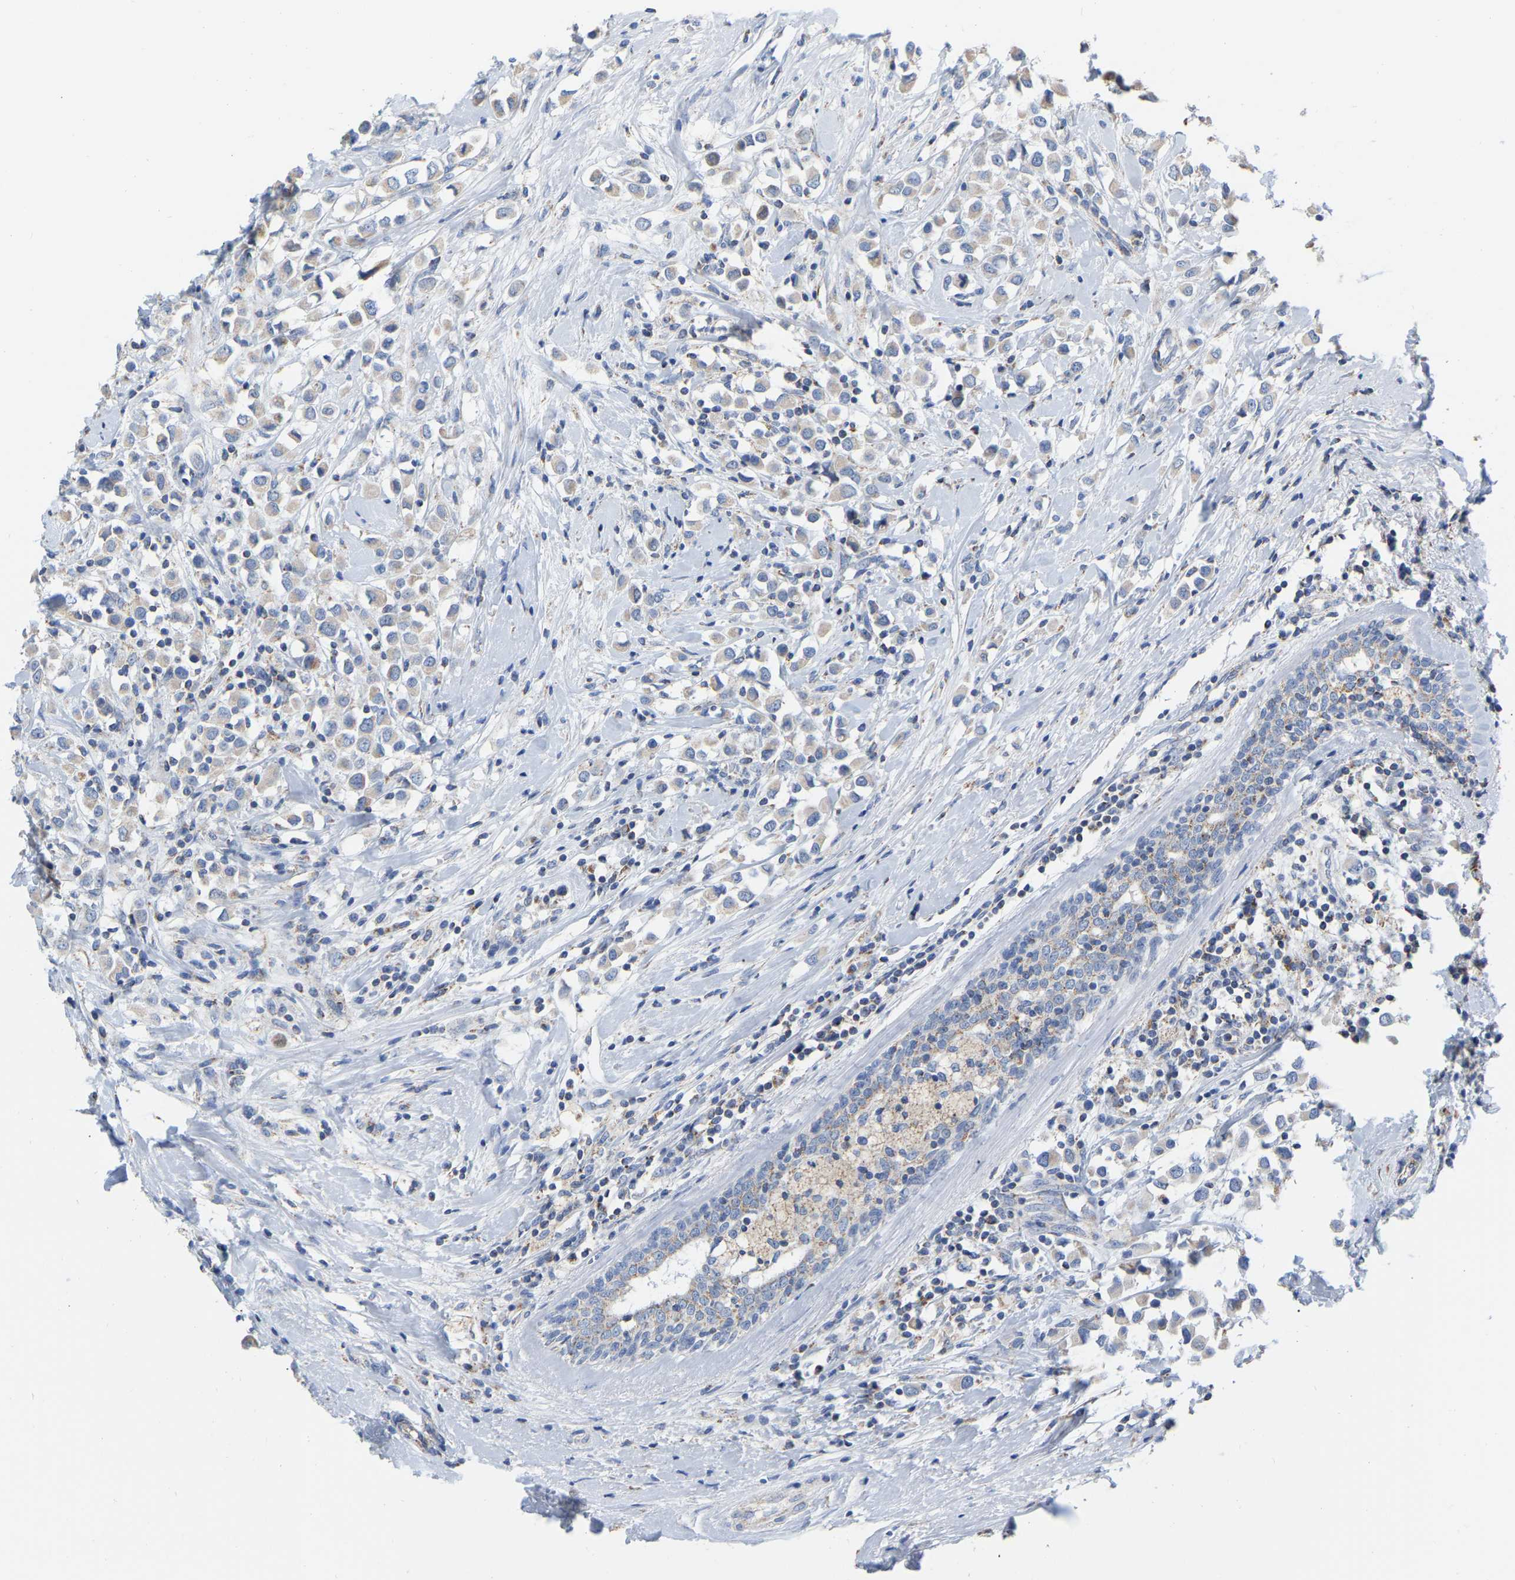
{"staining": {"intensity": "weak", "quantity": "<25%", "location": "cytoplasmic/membranous"}, "tissue": "breast cancer", "cell_type": "Tumor cells", "image_type": "cancer", "snomed": [{"axis": "morphology", "description": "Duct carcinoma"}, {"axis": "topography", "description": "Breast"}], "caption": "There is no significant positivity in tumor cells of infiltrating ductal carcinoma (breast). The staining is performed using DAB (3,3'-diaminobenzidine) brown chromogen with nuclei counter-stained in using hematoxylin.", "gene": "CBLB", "patient": {"sex": "female", "age": 61}}